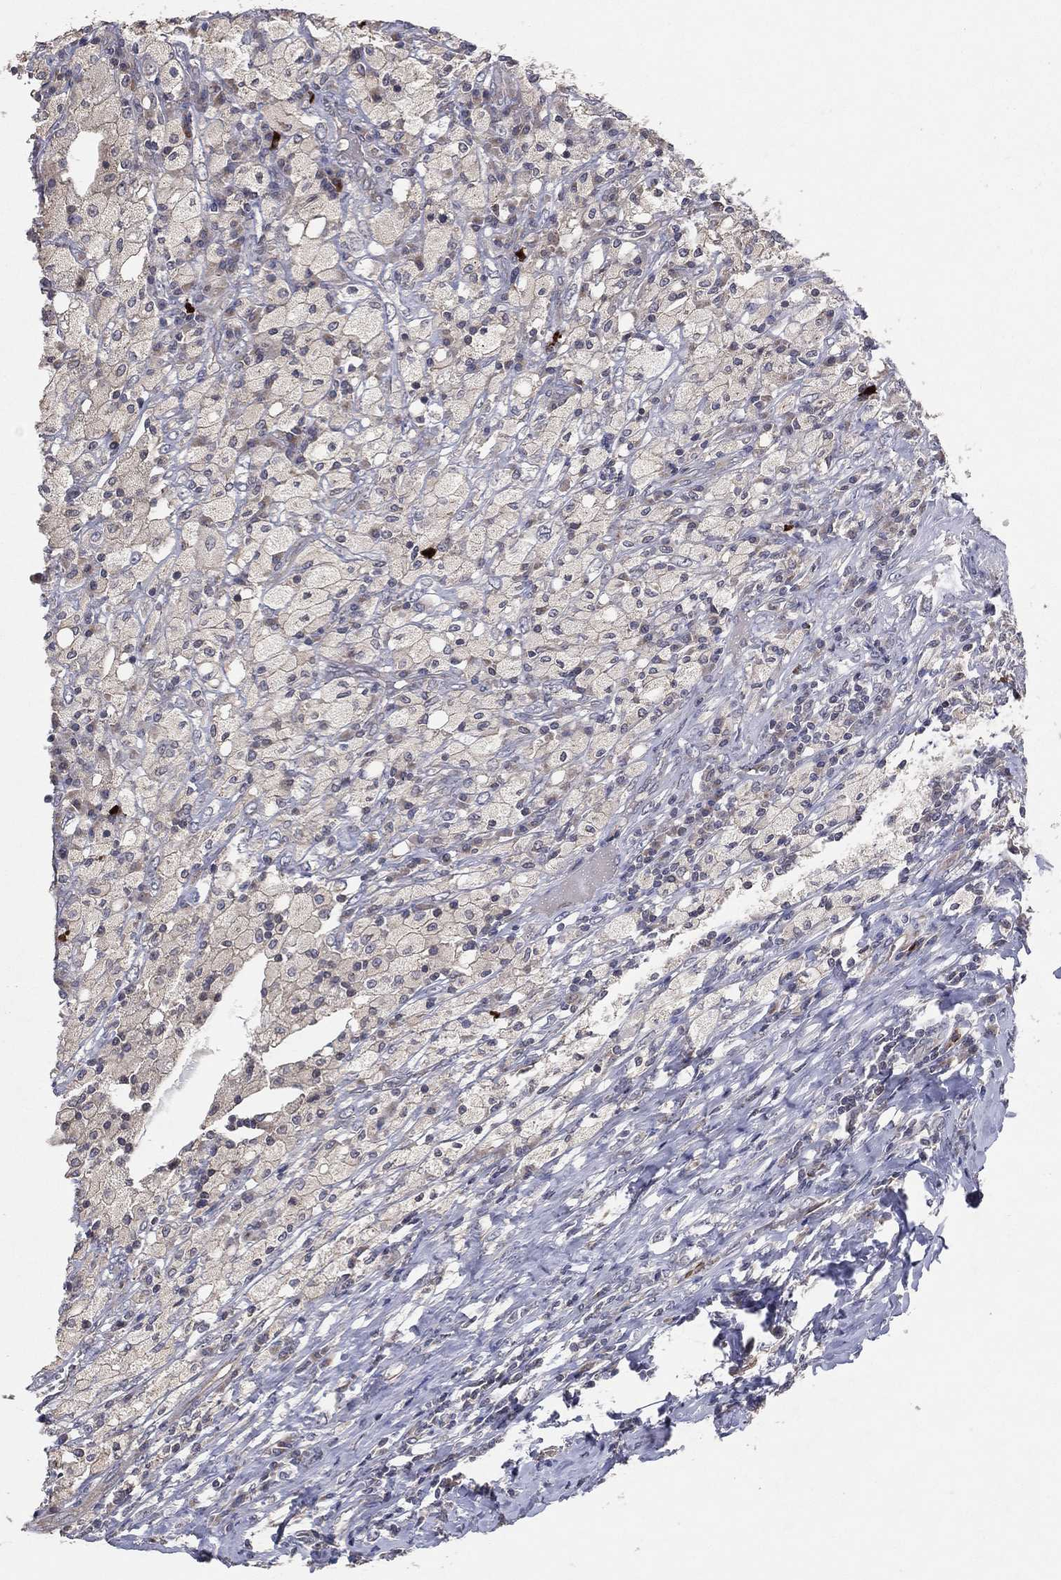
{"staining": {"intensity": "negative", "quantity": "none", "location": "none"}, "tissue": "testis cancer", "cell_type": "Tumor cells", "image_type": "cancer", "snomed": [{"axis": "morphology", "description": "Necrosis, NOS"}, {"axis": "morphology", "description": "Carcinoma, Embryonal, NOS"}, {"axis": "topography", "description": "Testis"}], "caption": "The histopathology image displays no significant positivity in tumor cells of testis cancer.", "gene": "DNAH7", "patient": {"sex": "male", "age": 19}}